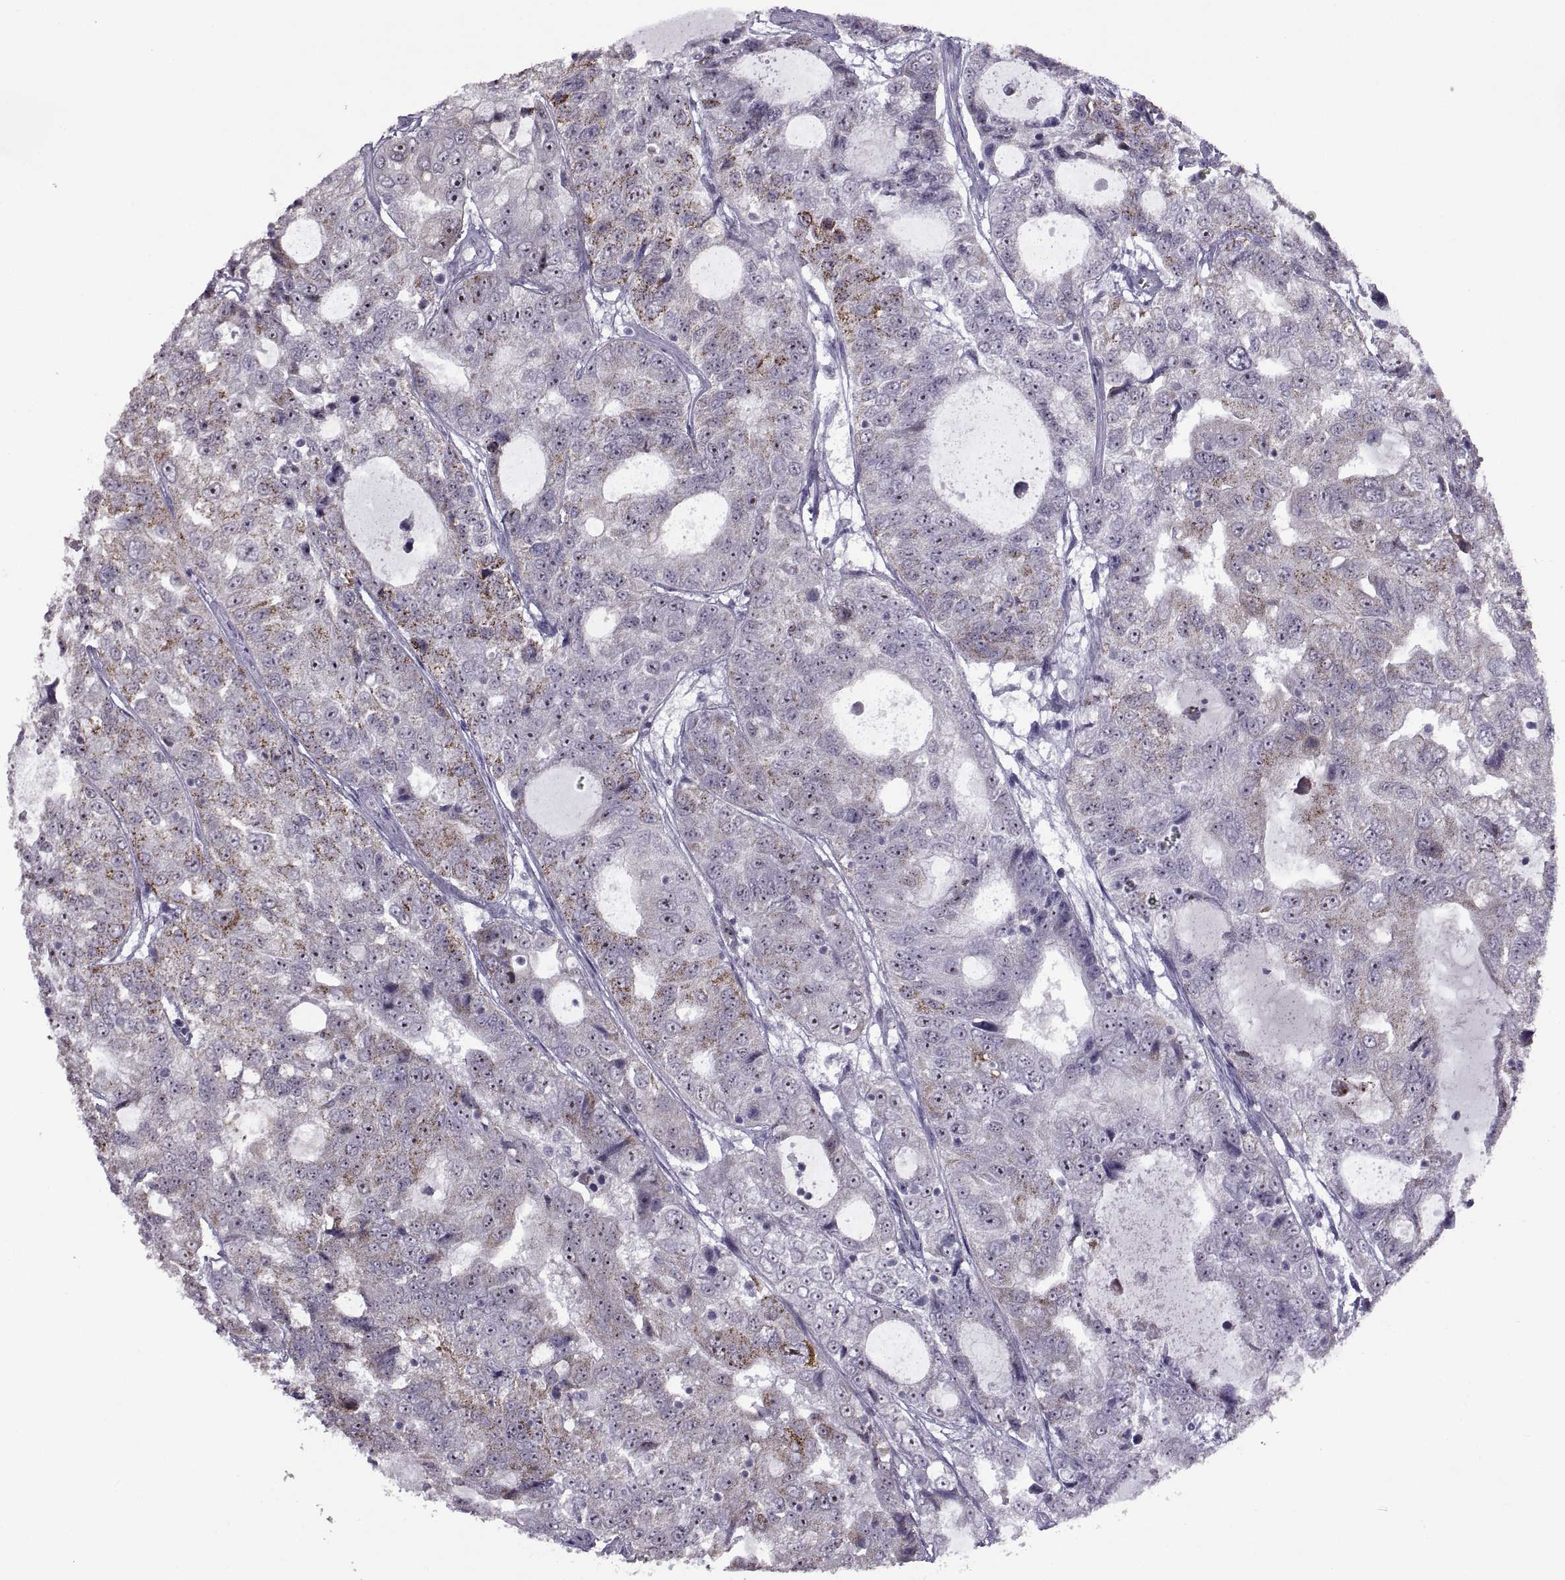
{"staining": {"intensity": "moderate", "quantity": "<25%", "location": "cytoplasmic/membranous"}, "tissue": "urothelial cancer", "cell_type": "Tumor cells", "image_type": "cancer", "snomed": [{"axis": "morphology", "description": "Urothelial carcinoma, NOS"}, {"axis": "morphology", "description": "Urothelial carcinoma, High grade"}, {"axis": "topography", "description": "Urinary bladder"}], "caption": "This micrograph shows urothelial cancer stained with immunohistochemistry (IHC) to label a protein in brown. The cytoplasmic/membranous of tumor cells show moderate positivity for the protein. Nuclei are counter-stained blue.", "gene": "ASIC2", "patient": {"sex": "female", "age": 73}}